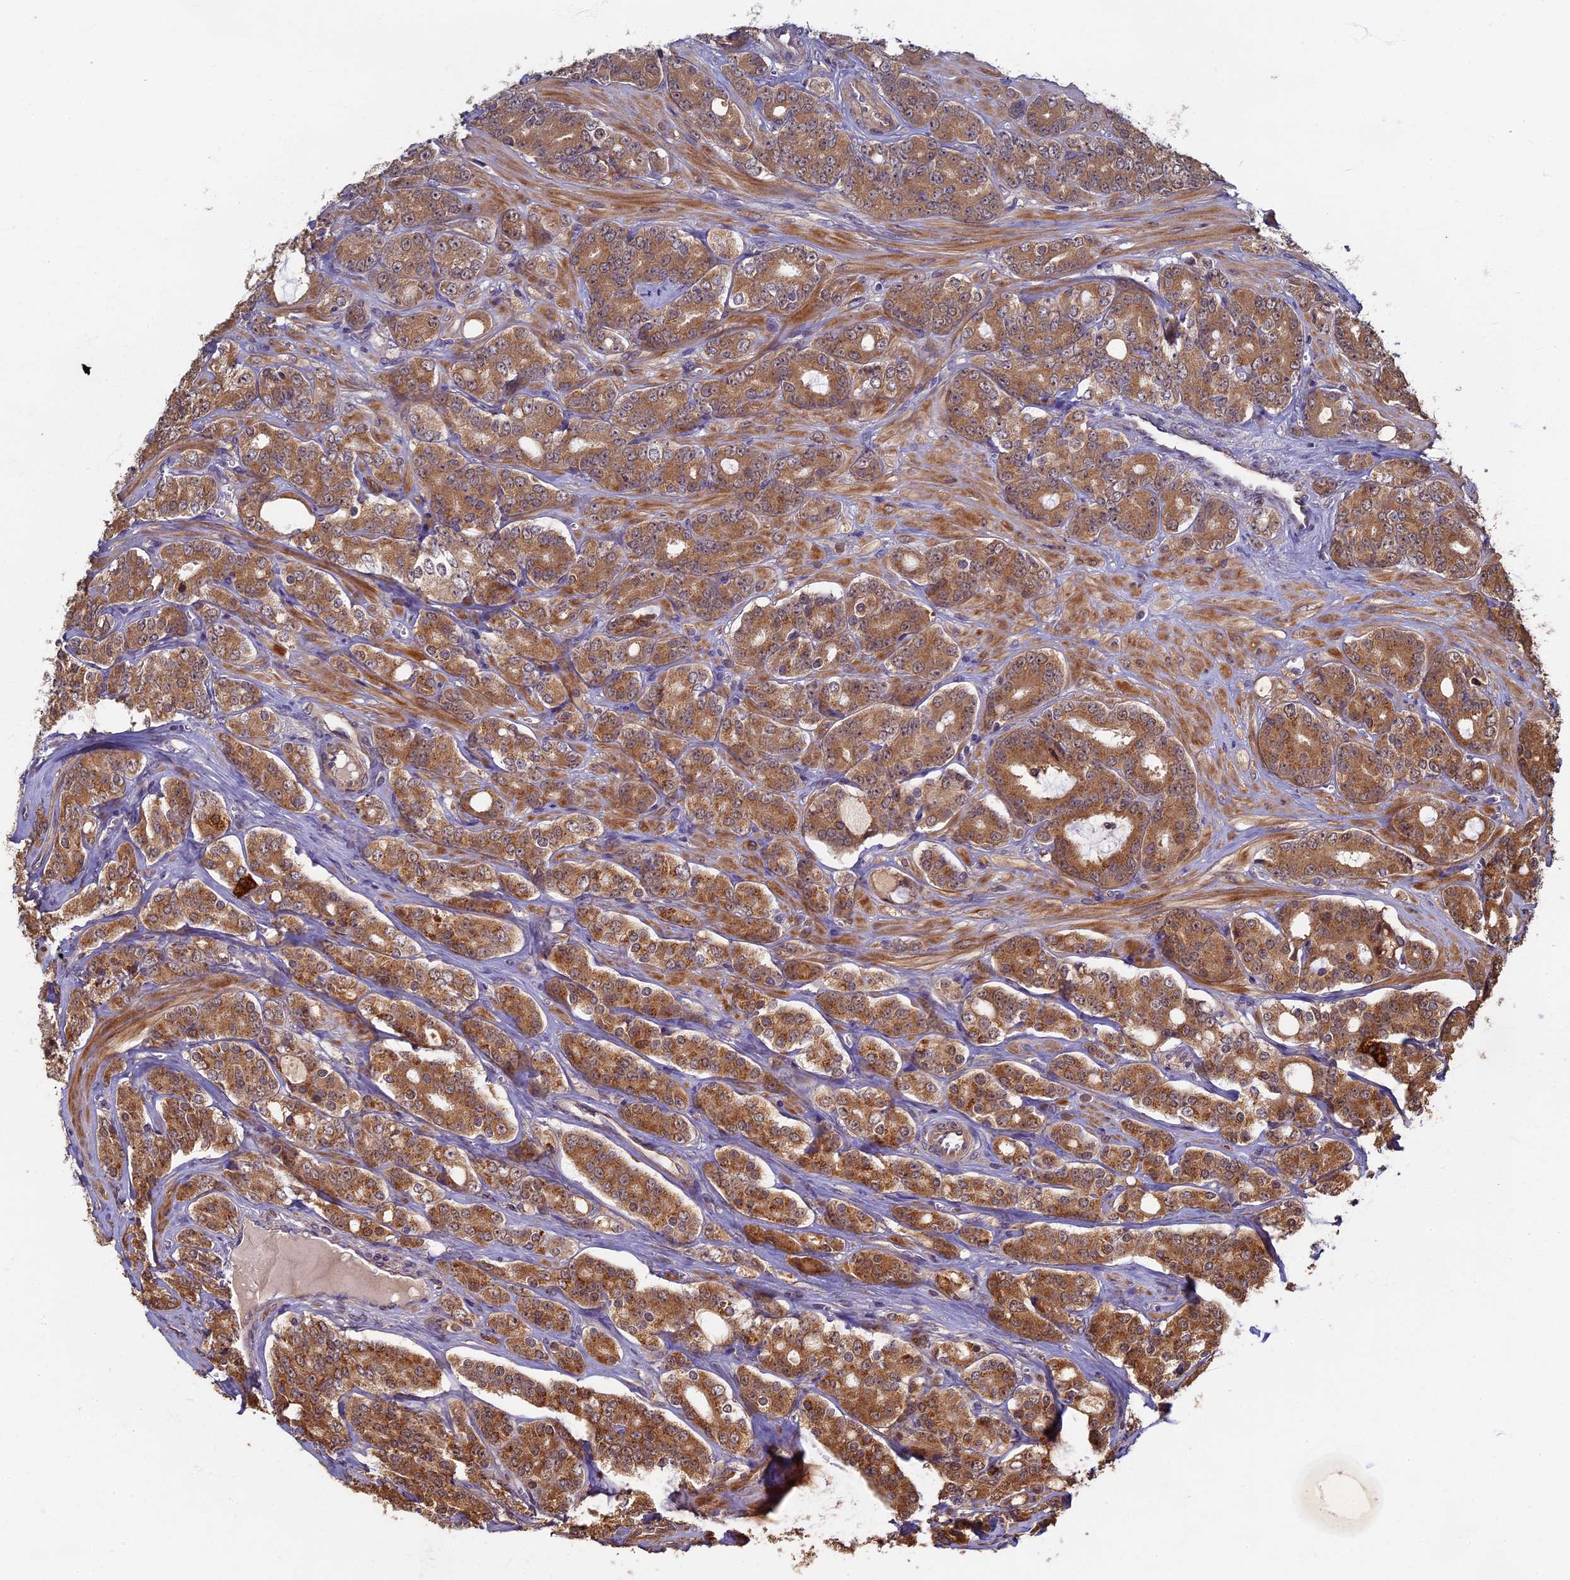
{"staining": {"intensity": "moderate", "quantity": ">75%", "location": "cytoplasmic/membranous"}, "tissue": "prostate cancer", "cell_type": "Tumor cells", "image_type": "cancer", "snomed": [{"axis": "morphology", "description": "Adenocarcinoma, High grade"}, {"axis": "topography", "description": "Prostate"}], "caption": "Protein staining shows moderate cytoplasmic/membranous staining in about >75% of tumor cells in prostate cancer.", "gene": "RSPH3", "patient": {"sex": "male", "age": 62}}